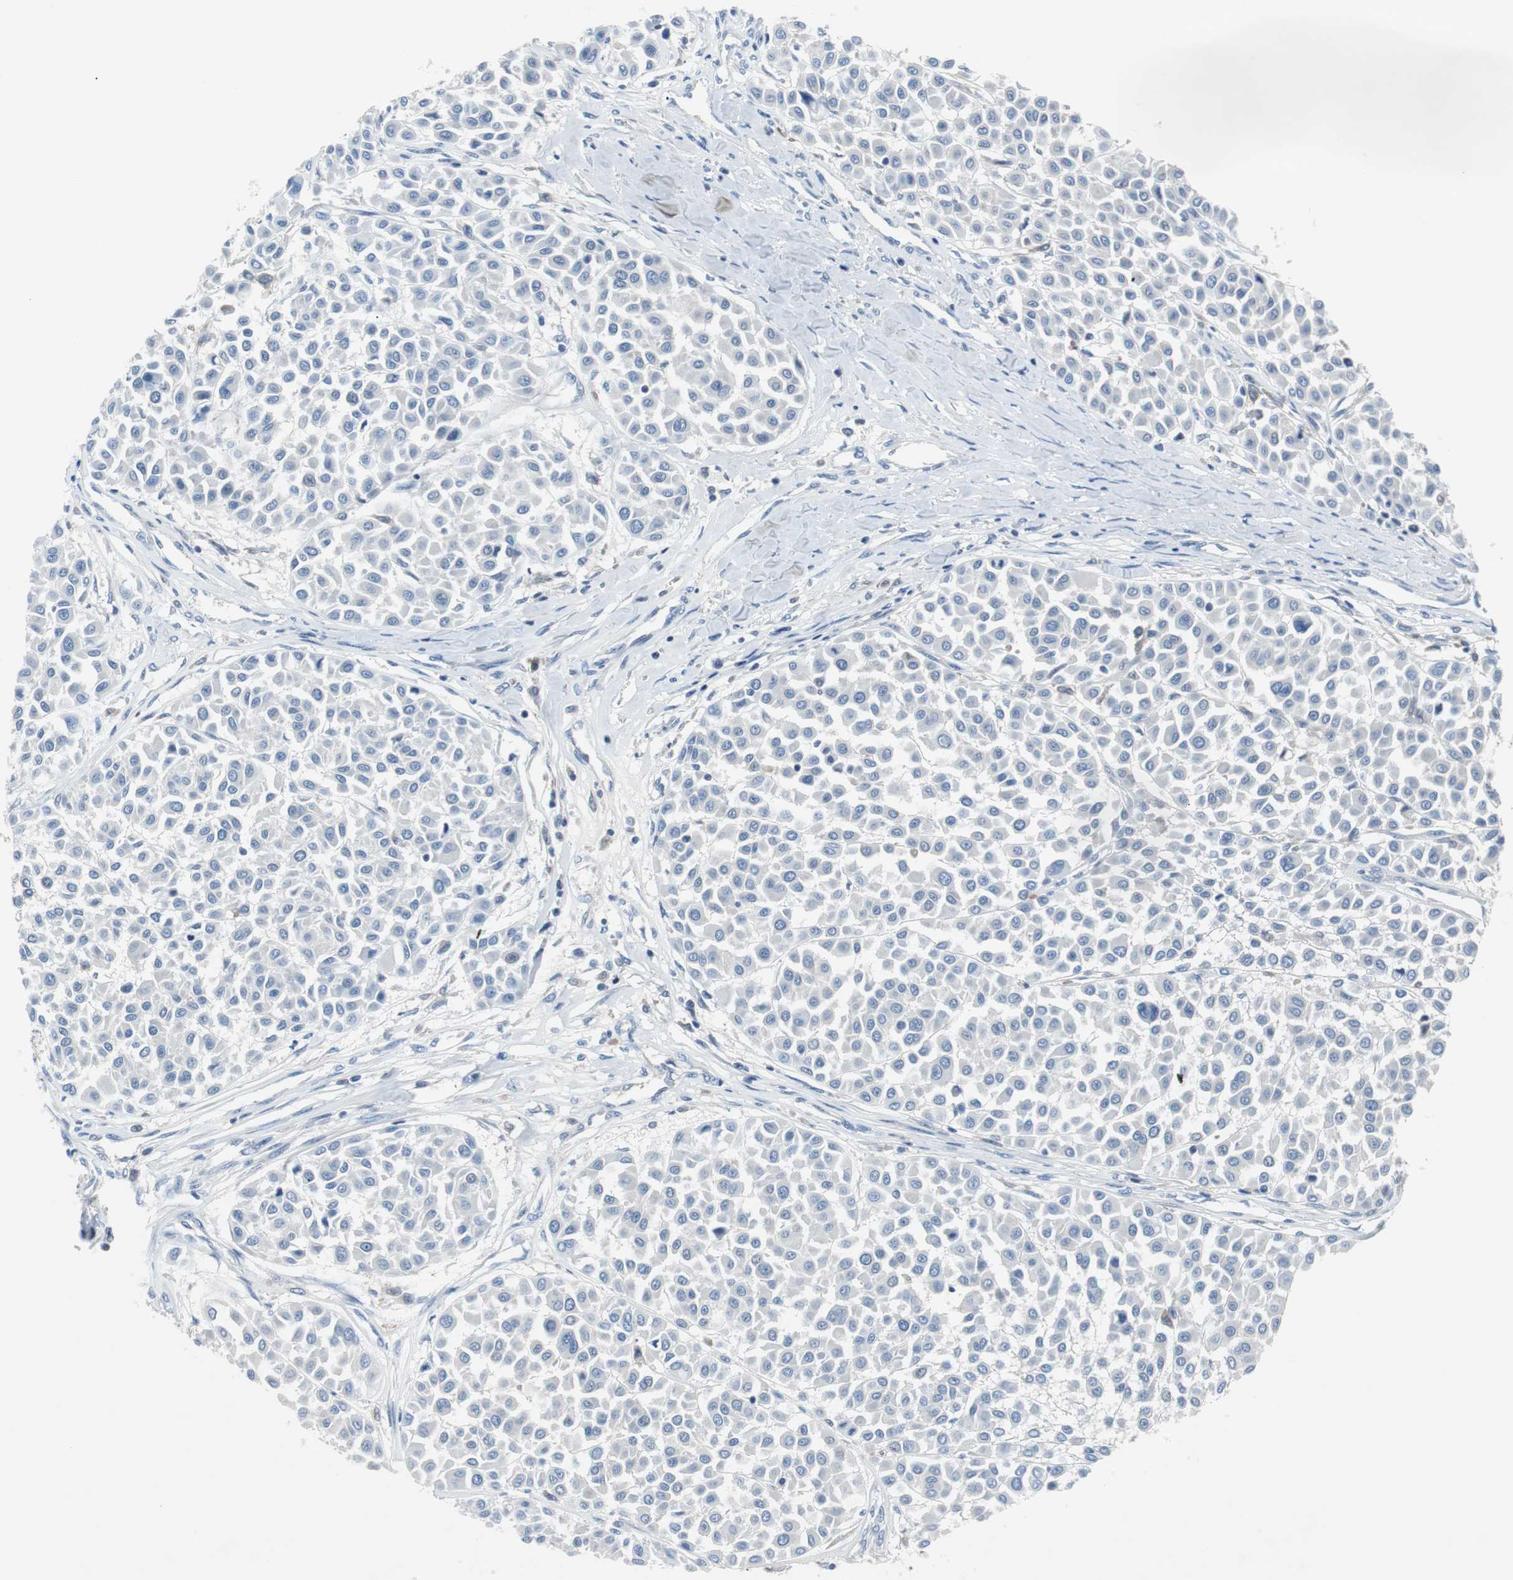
{"staining": {"intensity": "negative", "quantity": "none", "location": "none"}, "tissue": "melanoma", "cell_type": "Tumor cells", "image_type": "cancer", "snomed": [{"axis": "morphology", "description": "Malignant melanoma, Metastatic site"}, {"axis": "topography", "description": "Soft tissue"}], "caption": "DAB (3,3'-diaminobenzidine) immunohistochemical staining of melanoma demonstrates no significant expression in tumor cells.", "gene": "EEF2K", "patient": {"sex": "male", "age": 41}}